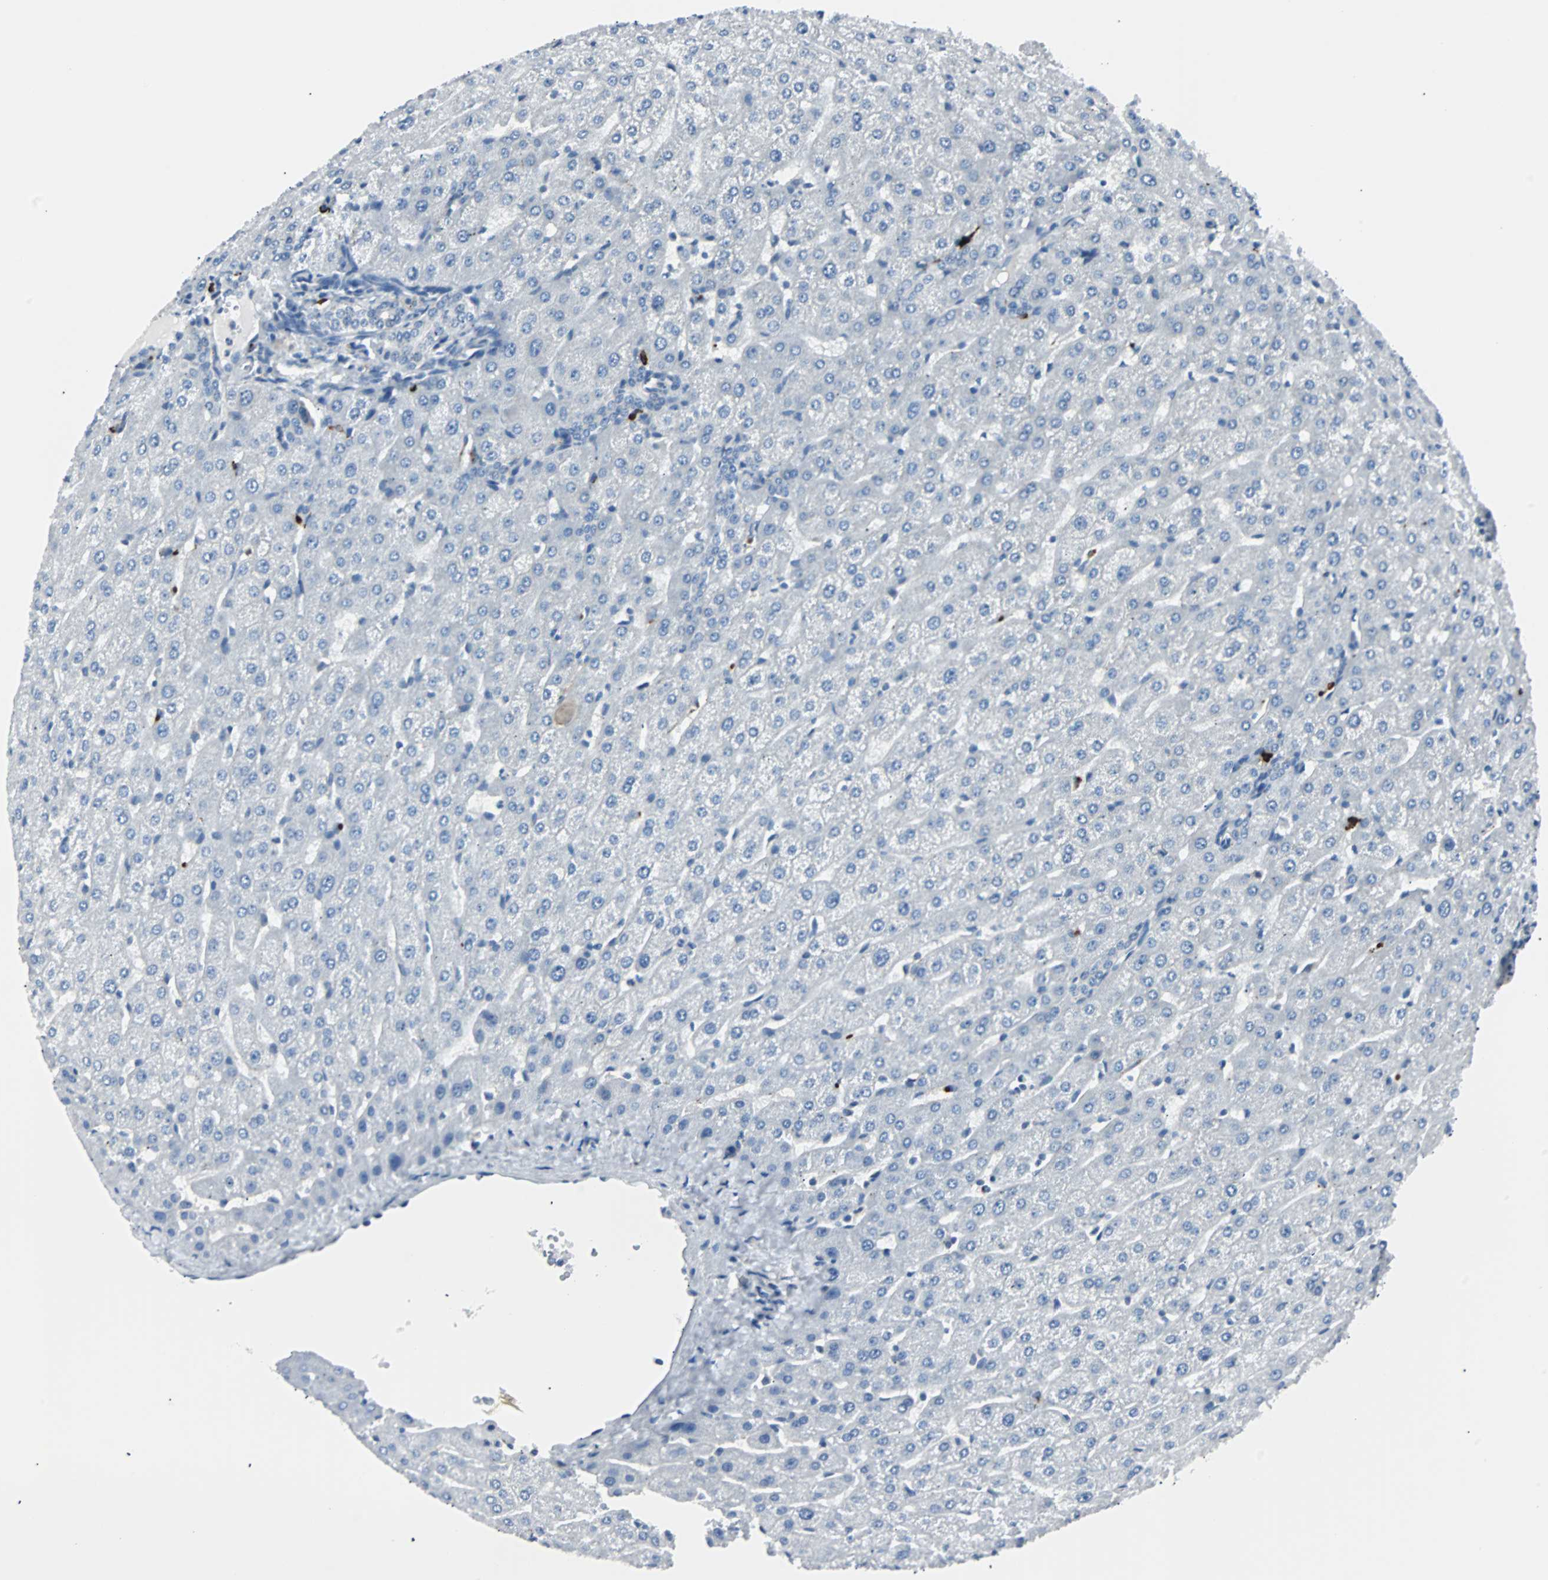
{"staining": {"intensity": "negative", "quantity": "none", "location": "none"}, "tissue": "liver", "cell_type": "Cholangiocytes", "image_type": "normal", "snomed": [{"axis": "morphology", "description": "Normal tissue, NOS"}, {"axis": "morphology", "description": "Fibrosis, NOS"}, {"axis": "topography", "description": "Liver"}], "caption": "Immunohistochemical staining of normal liver shows no significant staining in cholangiocytes. The staining is performed using DAB brown chromogen with nuclei counter-stained in using hematoxylin.", "gene": "RASA1", "patient": {"sex": "female", "age": 29}}